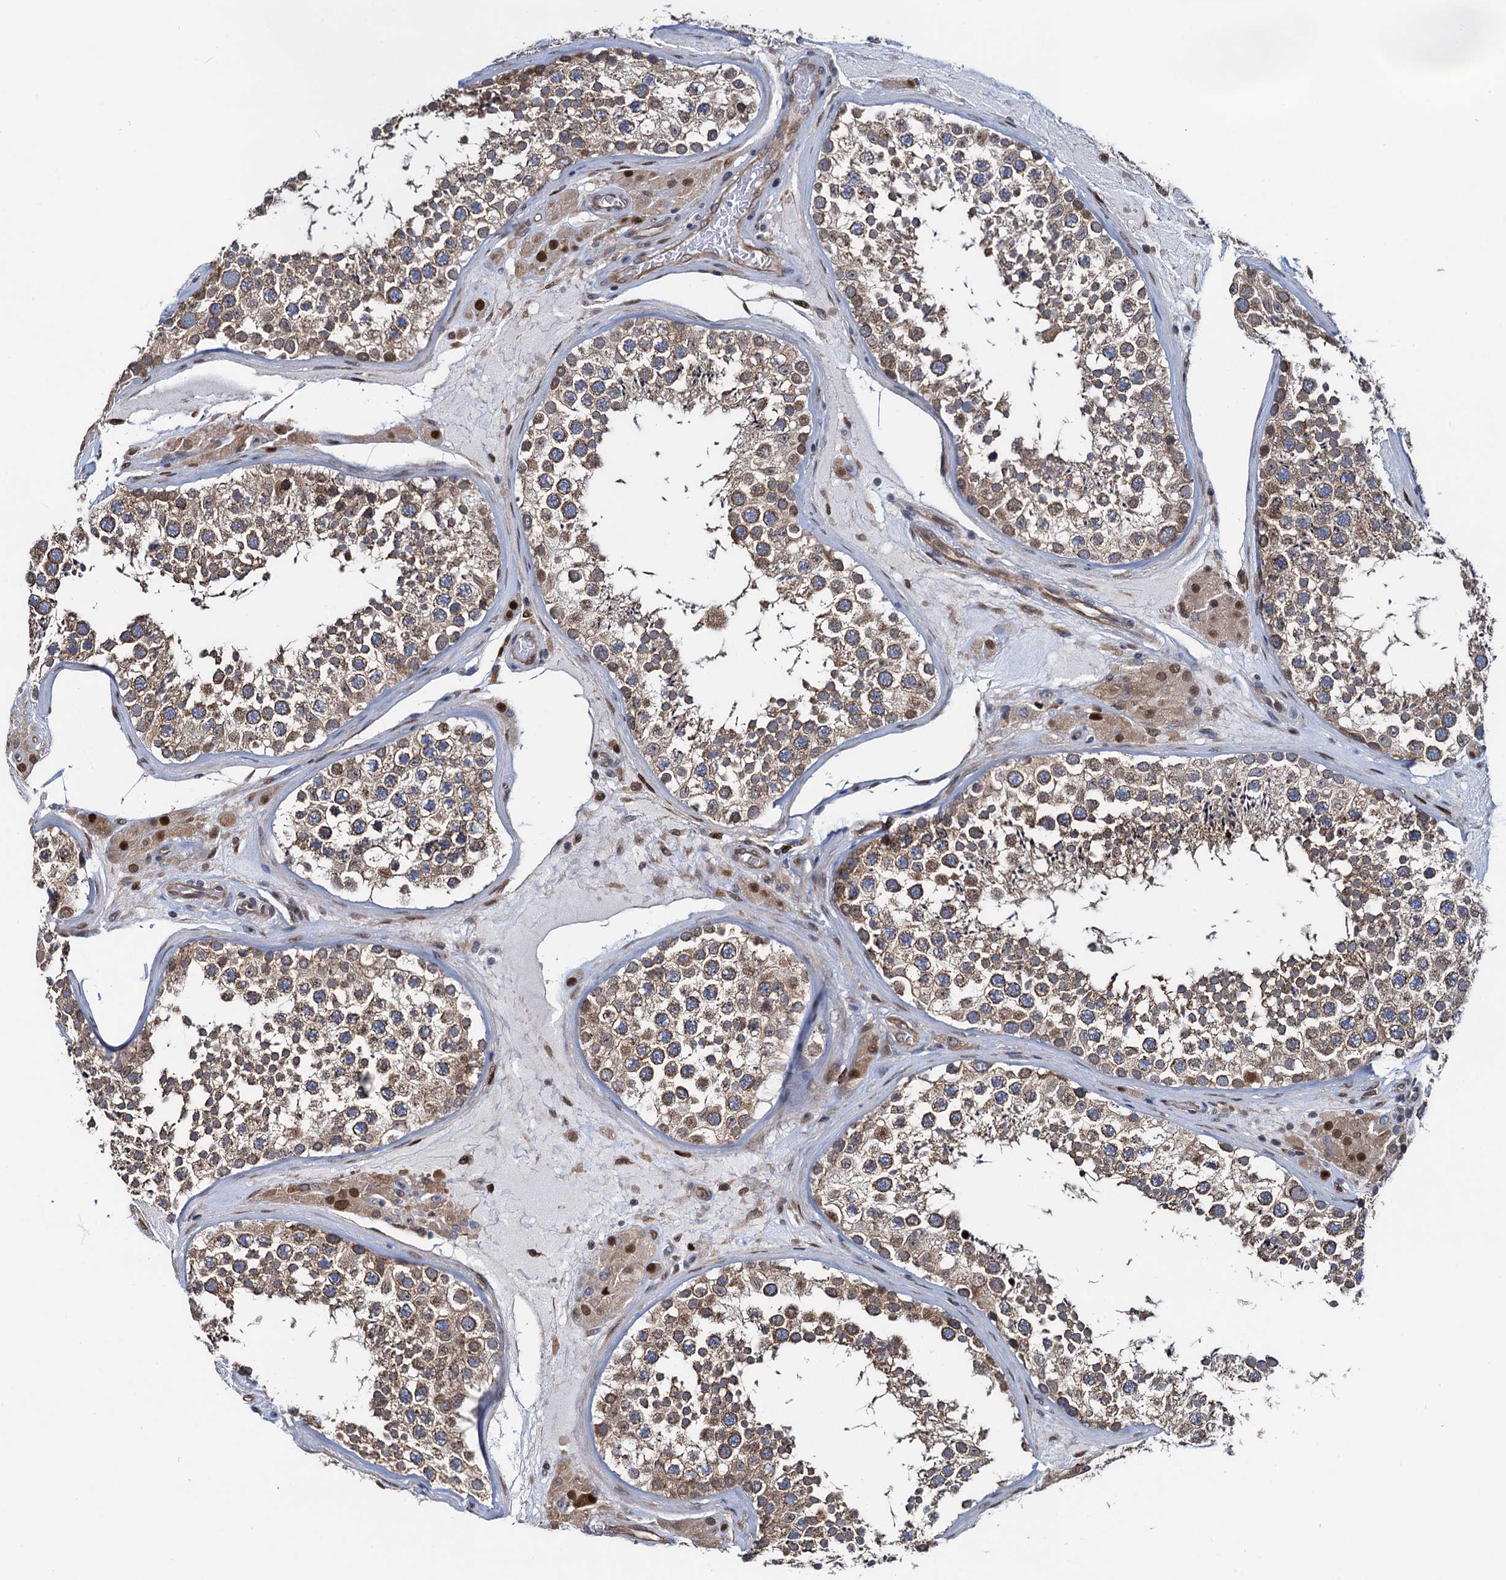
{"staining": {"intensity": "moderate", "quantity": ">75%", "location": "cytoplasmic/membranous"}, "tissue": "testis", "cell_type": "Cells in seminiferous ducts", "image_type": "normal", "snomed": [{"axis": "morphology", "description": "Normal tissue, NOS"}, {"axis": "topography", "description": "Testis"}], "caption": "Approximately >75% of cells in seminiferous ducts in normal testis reveal moderate cytoplasmic/membranous protein expression as visualized by brown immunohistochemical staining.", "gene": "RNF125", "patient": {"sex": "male", "age": 46}}